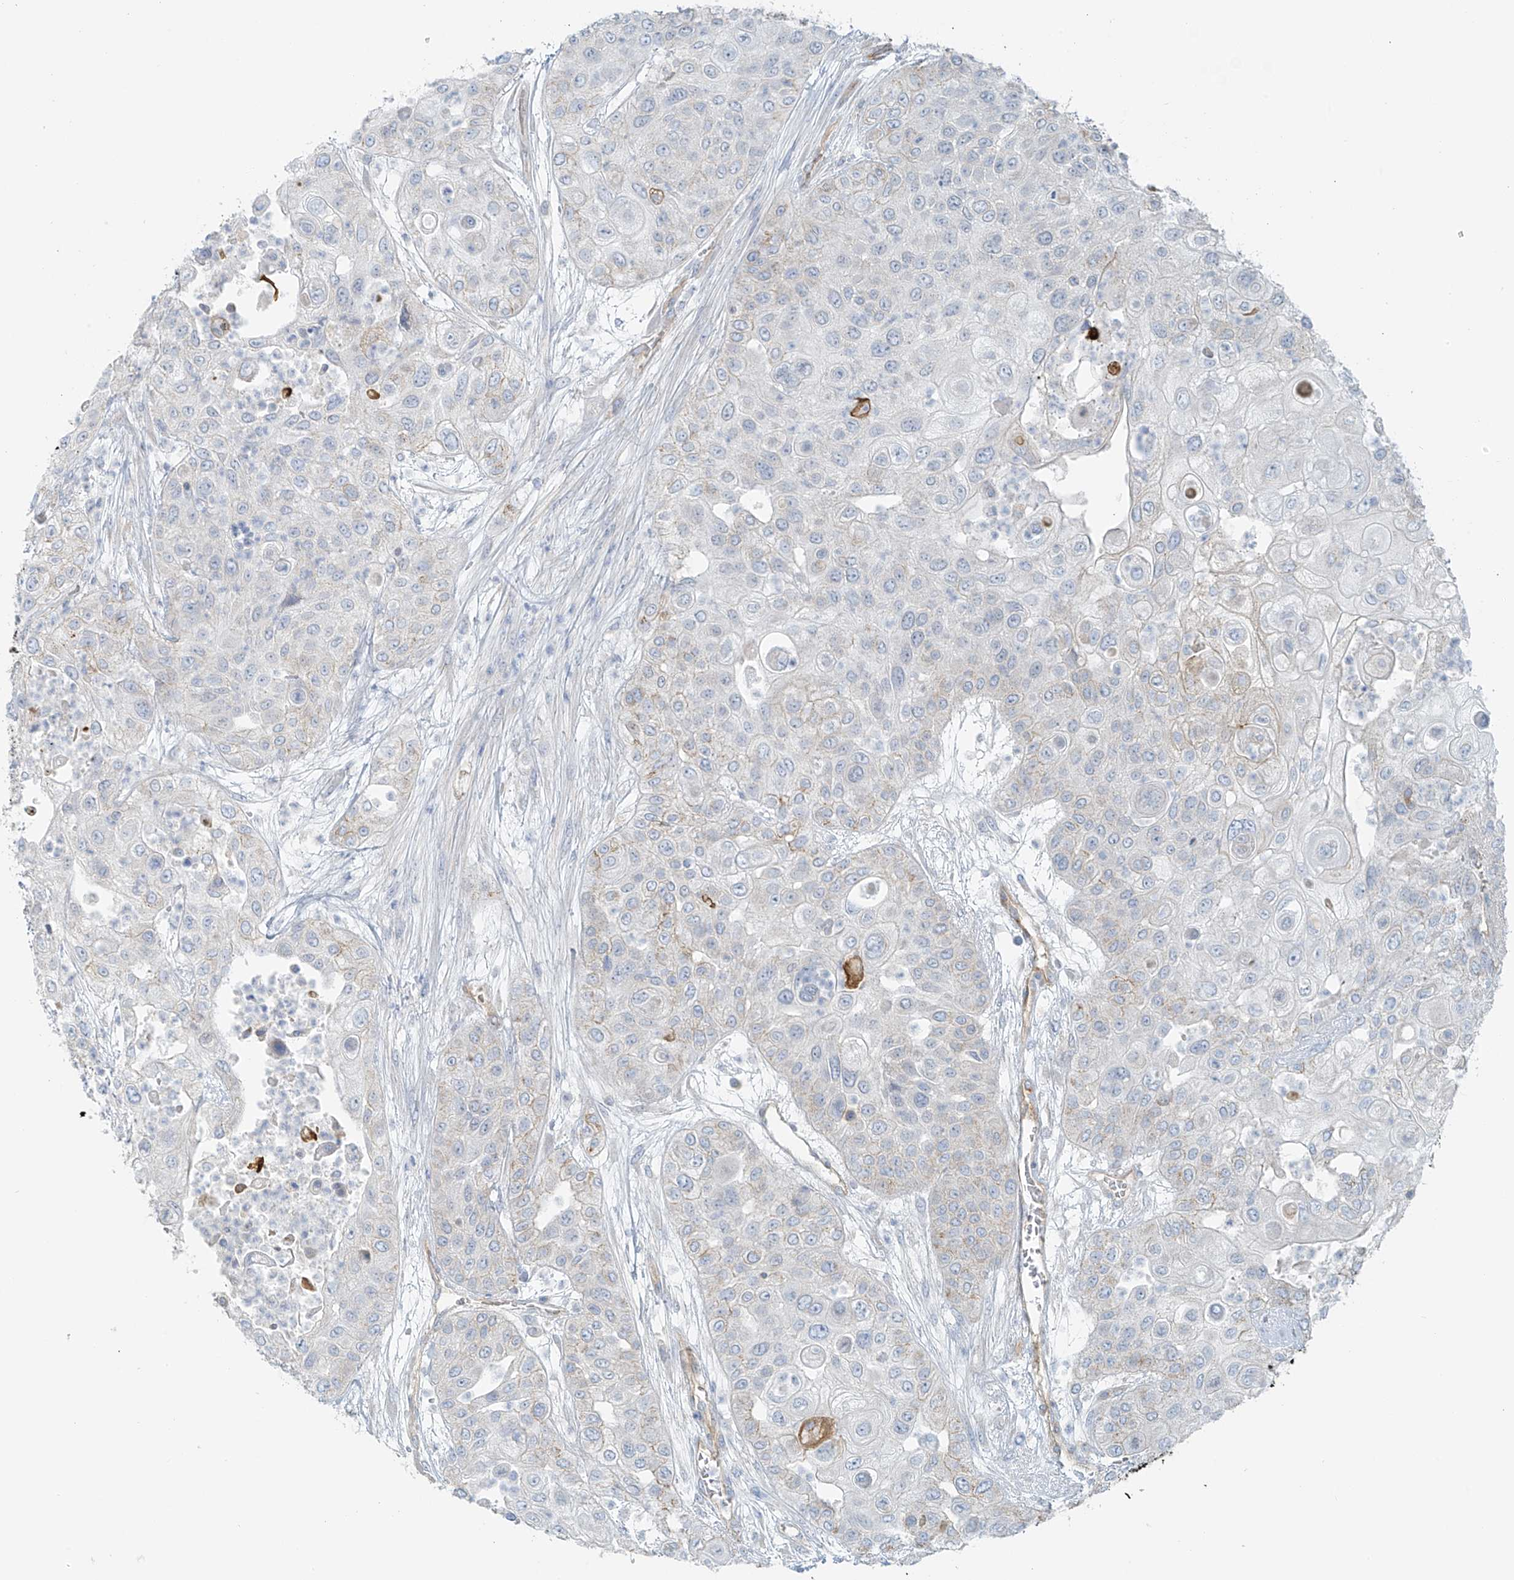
{"staining": {"intensity": "negative", "quantity": "none", "location": "none"}, "tissue": "urothelial cancer", "cell_type": "Tumor cells", "image_type": "cancer", "snomed": [{"axis": "morphology", "description": "Urothelial carcinoma, High grade"}, {"axis": "topography", "description": "Urinary bladder"}], "caption": "Immunohistochemistry of urothelial cancer displays no positivity in tumor cells.", "gene": "VAMP5", "patient": {"sex": "female", "age": 79}}